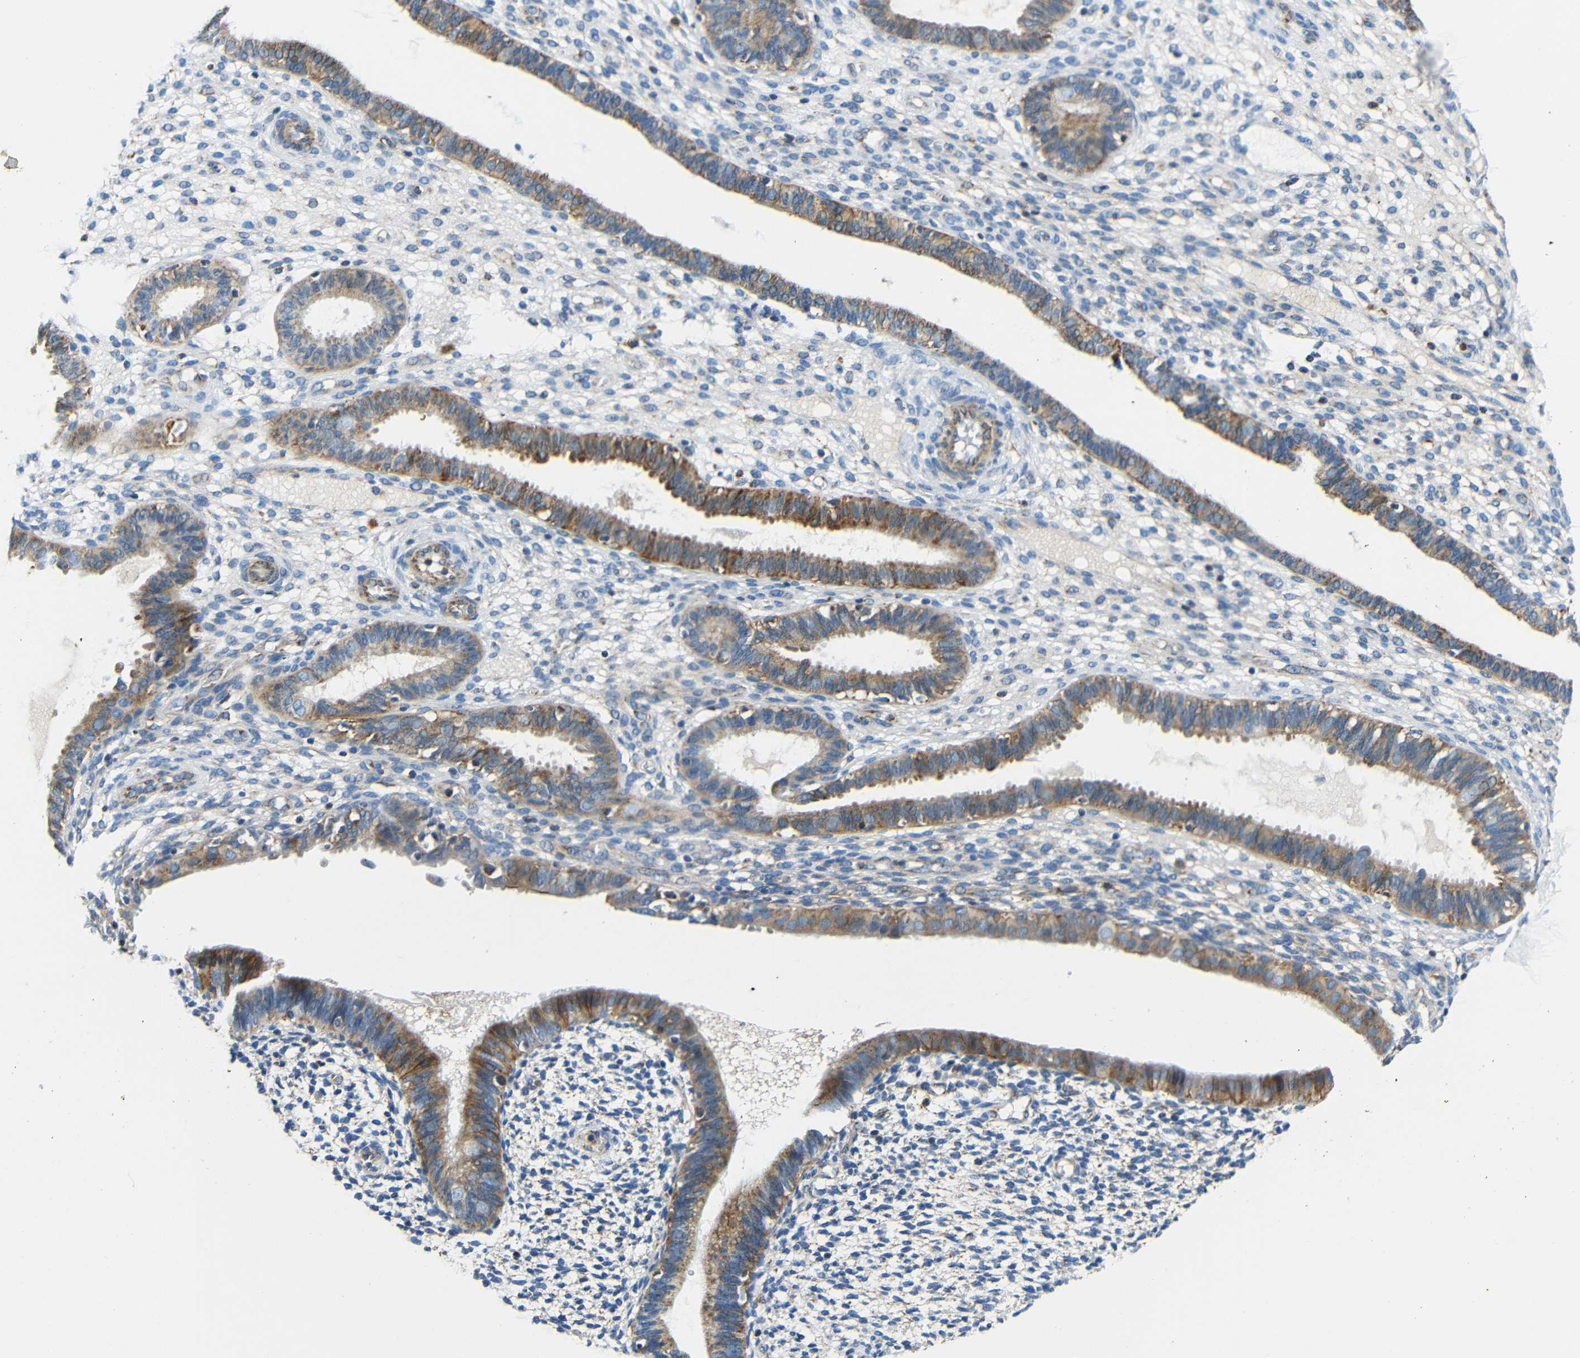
{"staining": {"intensity": "negative", "quantity": "none", "location": "none"}, "tissue": "endometrium", "cell_type": "Cells in endometrial stroma", "image_type": "normal", "snomed": [{"axis": "morphology", "description": "Normal tissue, NOS"}, {"axis": "topography", "description": "Endometrium"}], "caption": "IHC photomicrograph of unremarkable endometrium stained for a protein (brown), which displays no staining in cells in endometrial stroma. (DAB (3,3'-diaminobenzidine) immunohistochemistry (IHC) with hematoxylin counter stain).", "gene": "GALNT18", "patient": {"sex": "female", "age": 61}}